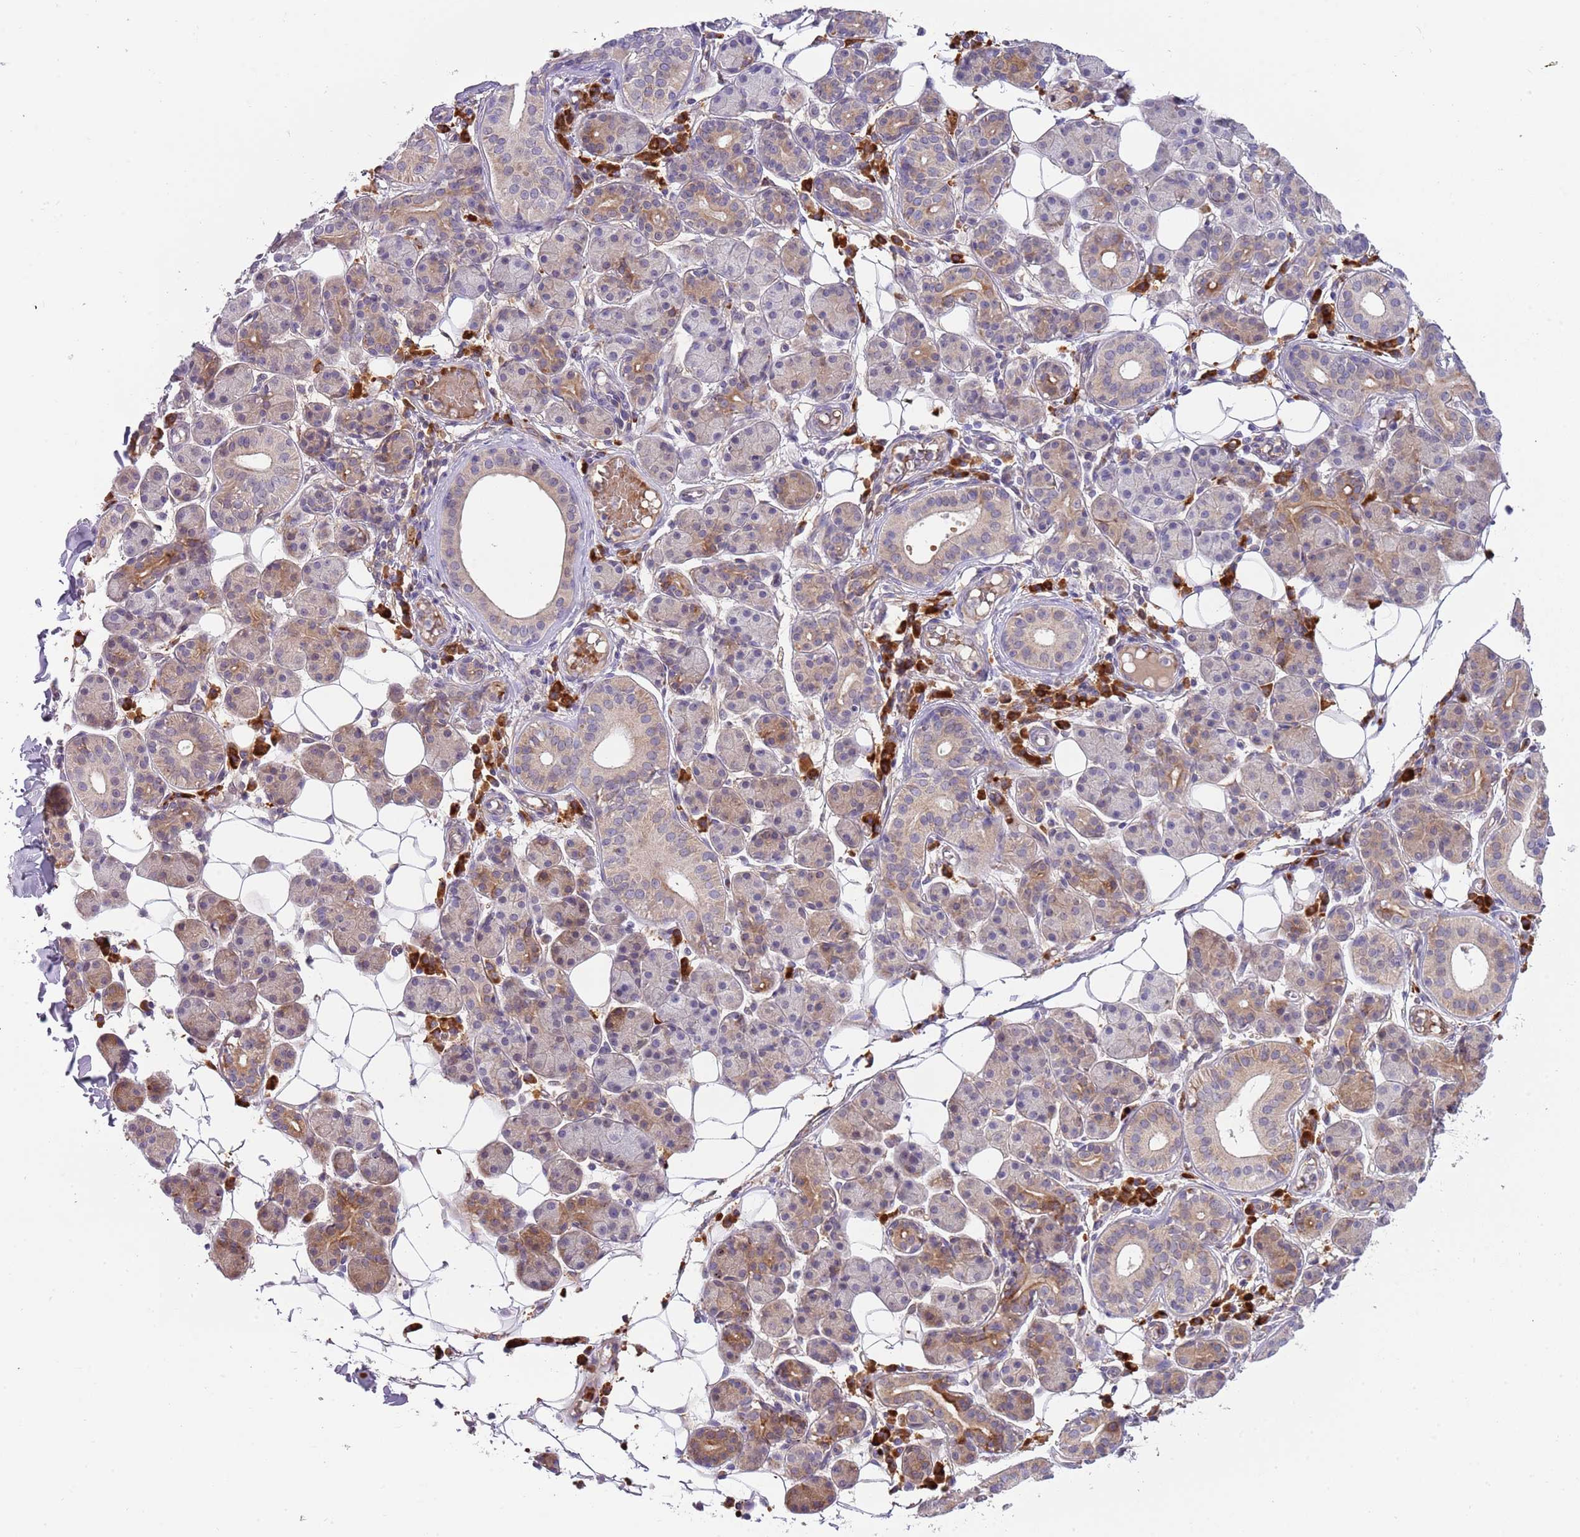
{"staining": {"intensity": "moderate", "quantity": "<25%", "location": "cytoplasmic/membranous"}, "tissue": "salivary gland", "cell_type": "Glandular cells", "image_type": "normal", "snomed": [{"axis": "morphology", "description": "Normal tissue, NOS"}, {"axis": "topography", "description": "Salivary gland"}], "caption": "Immunohistochemical staining of benign human salivary gland demonstrates moderate cytoplasmic/membranous protein staining in approximately <25% of glandular cells.", "gene": "VWCE", "patient": {"sex": "female", "age": 33}}